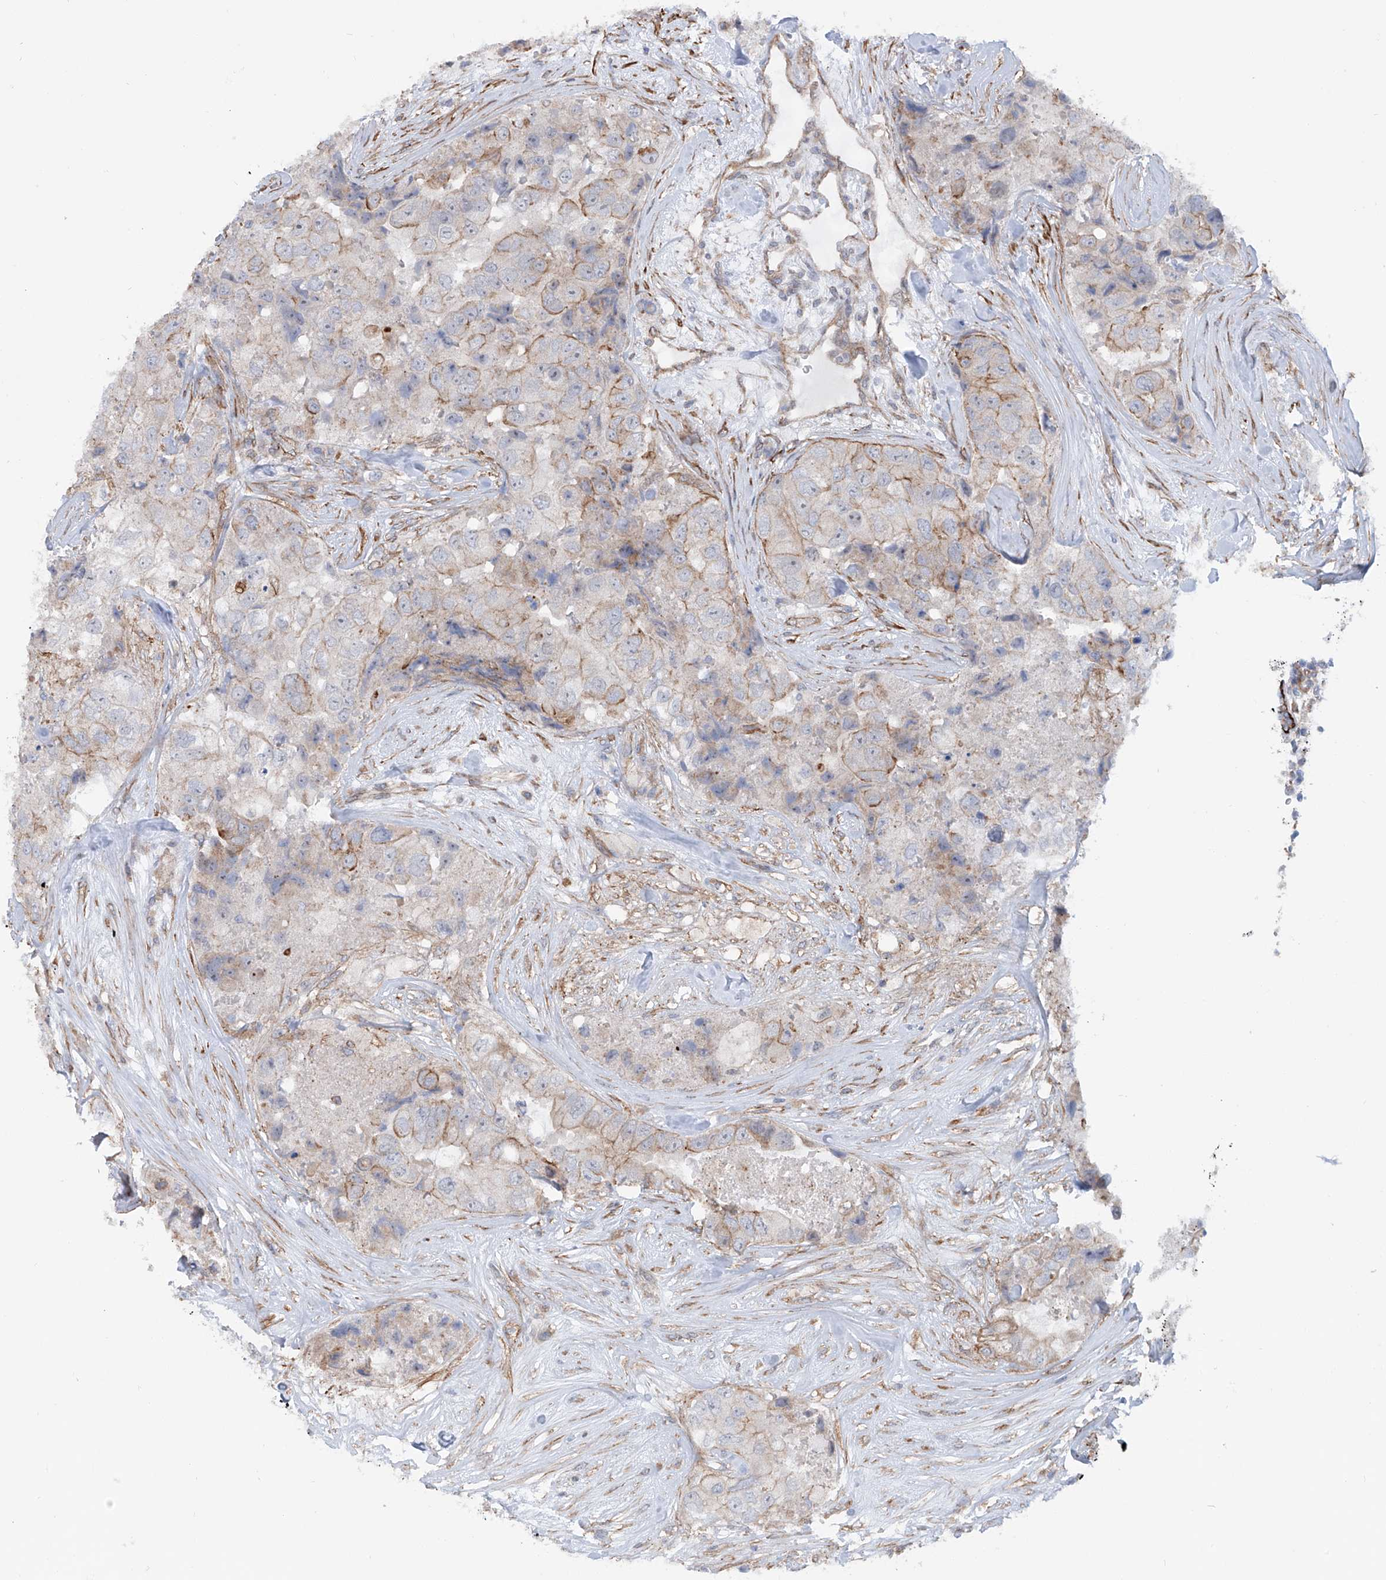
{"staining": {"intensity": "moderate", "quantity": "<25%", "location": "cytoplasmic/membranous"}, "tissue": "breast cancer", "cell_type": "Tumor cells", "image_type": "cancer", "snomed": [{"axis": "morphology", "description": "Duct carcinoma"}, {"axis": "topography", "description": "Breast"}], "caption": "Immunohistochemical staining of human breast cancer (invasive ductal carcinoma) reveals moderate cytoplasmic/membranous protein expression in approximately <25% of tumor cells.", "gene": "ZNF490", "patient": {"sex": "female", "age": 62}}